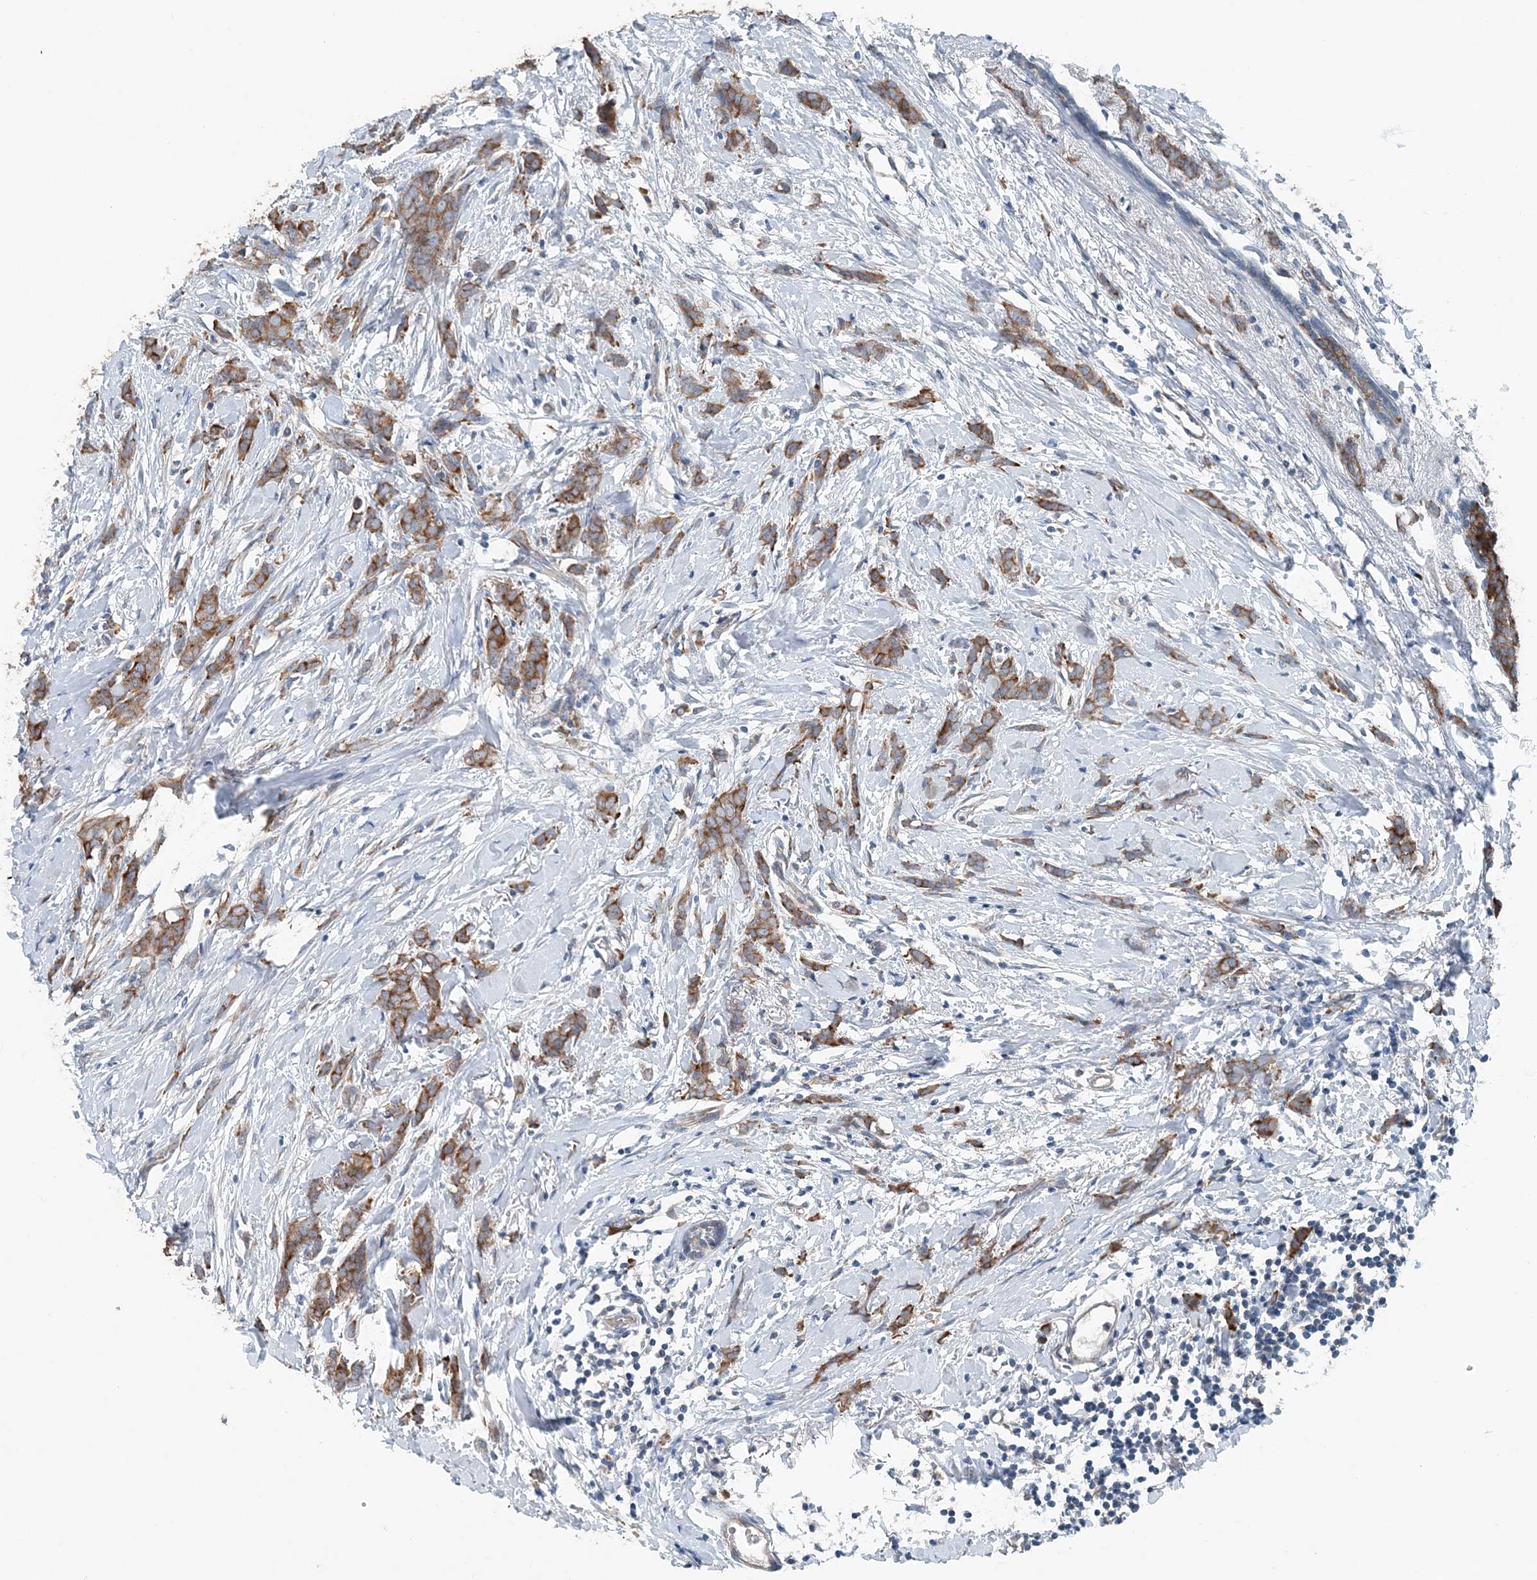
{"staining": {"intensity": "moderate", "quantity": ">75%", "location": "cytoplasmic/membranous"}, "tissue": "breast cancer", "cell_type": "Tumor cells", "image_type": "cancer", "snomed": [{"axis": "morphology", "description": "Lobular carcinoma, in situ"}, {"axis": "morphology", "description": "Lobular carcinoma"}, {"axis": "topography", "description": "Breast"}], "caption": "IHC histopathology image of breast lobular carcinoma stained for a protein (brown), which shows medium levels of moderate cytoplasmic/membranous positivity in about >75% of tumor cells.", "gene": "EEF1A2", "patient": {"sex": "female", "age": 41}}